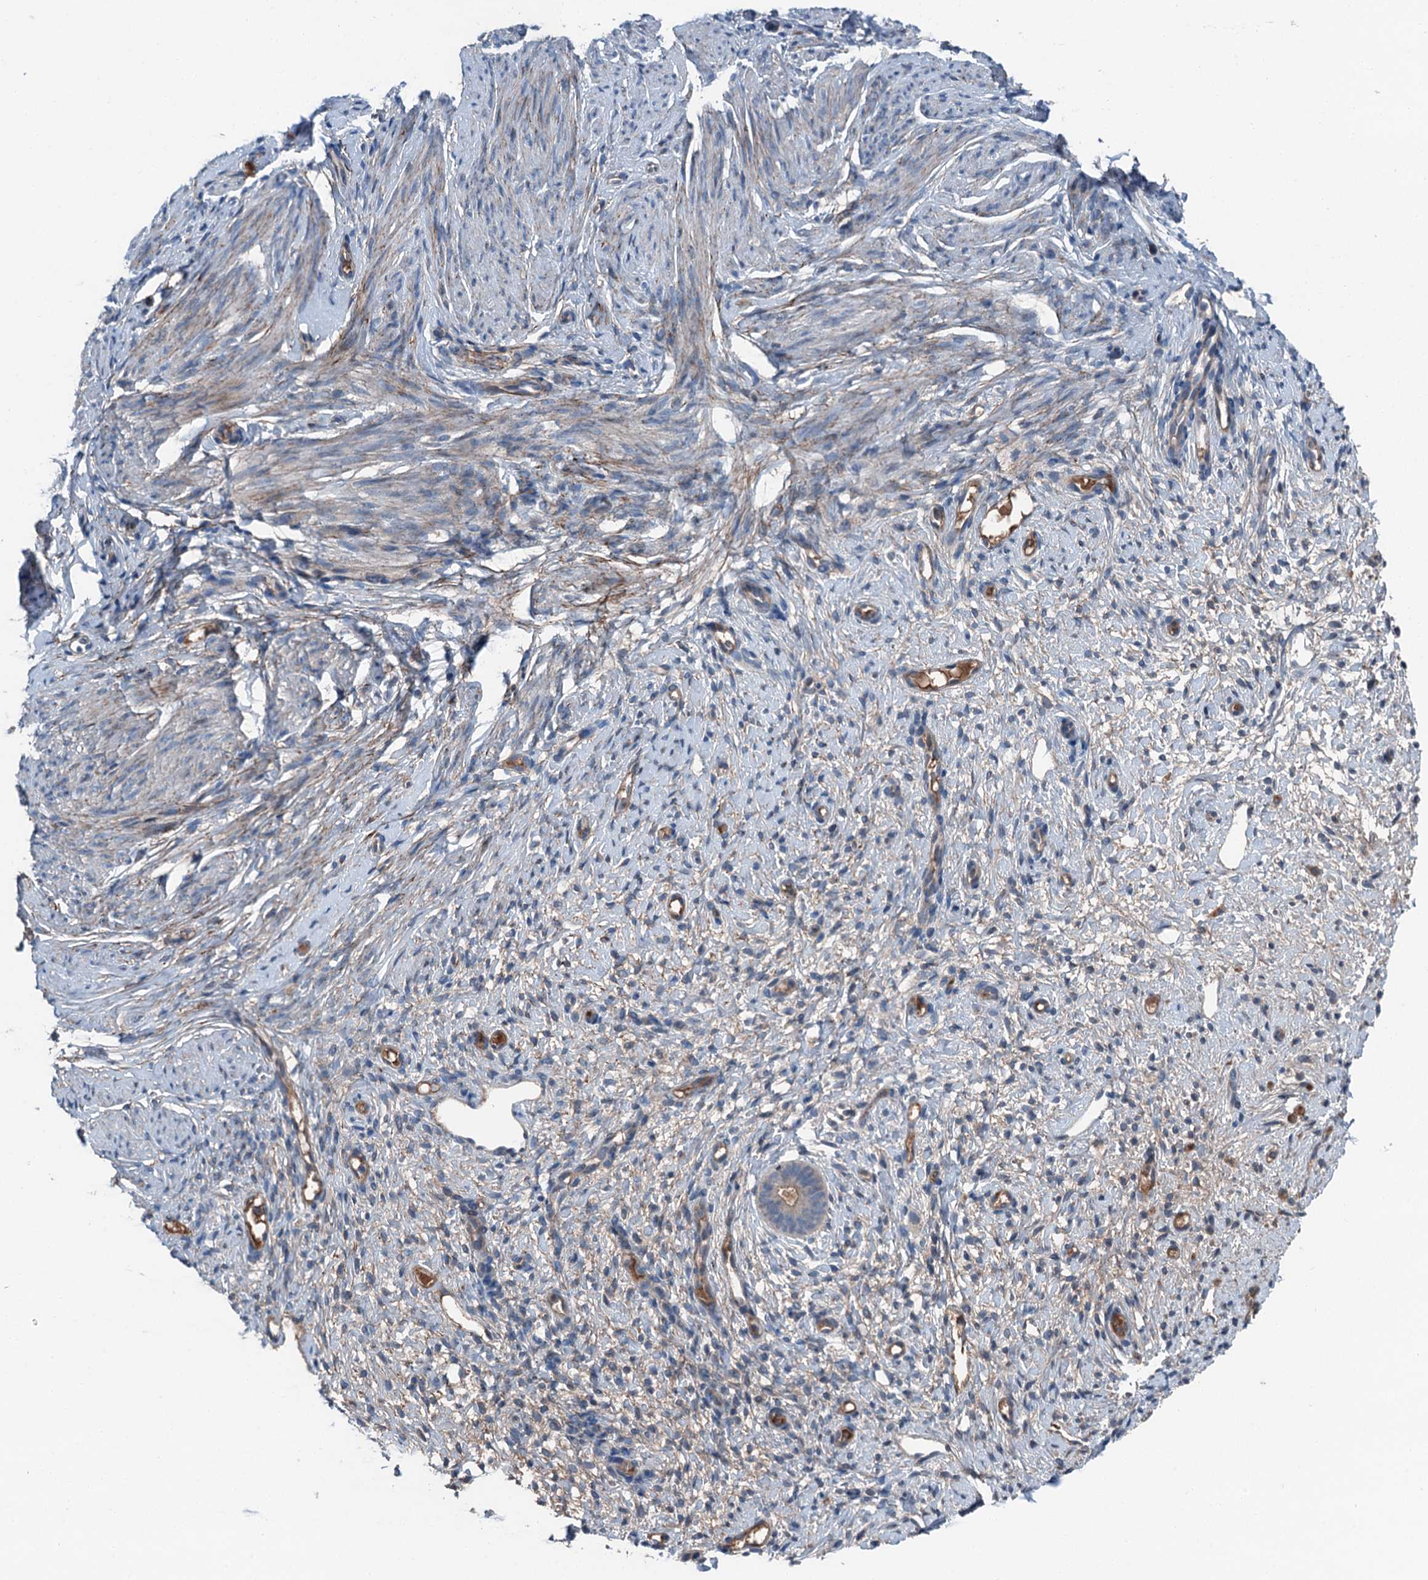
{"staining": {"intensity": "negative", "quantity": "none", "location": "none"}, "tissue": "endometrium", "cell_type": "Cells in endometrial stroma", "image_type": "normal", "snomed": [{"axis": "morphology", "description": "Normal tissue, NOS"}, {"axis": "topography", "description": "Endometrium"}], "caption": "Immunohistochemical staining of normal endometrium shows no significant staining in cells in endometrial stroma.", "gene": "SLC2A10", "patient": {"sex": "female", "age": 65}}